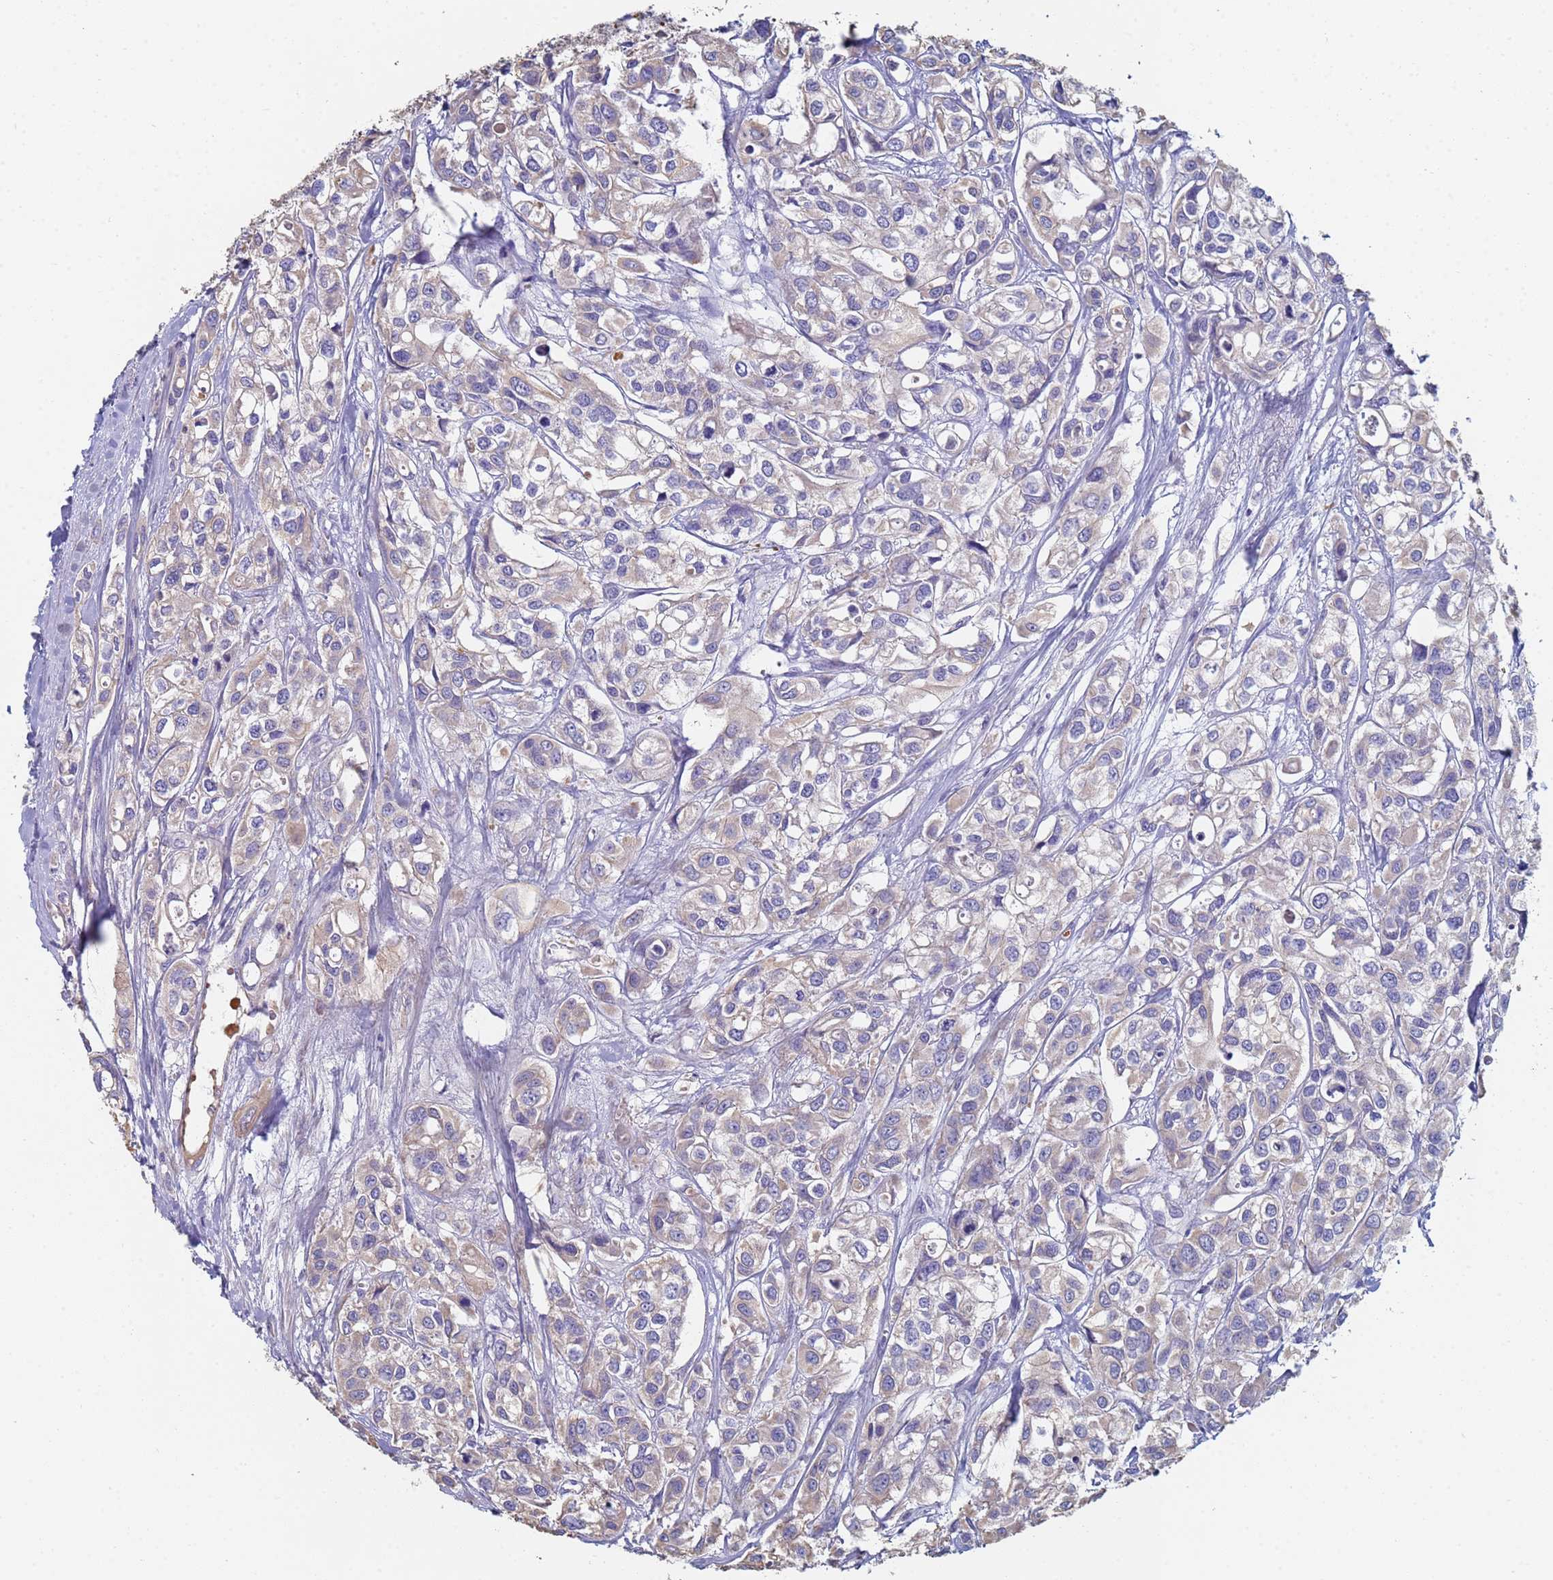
{"staining": {"intensity": "weak", "quantity": ">75%", "location": "cytoplasmic/membranous"}, "tissue": "urothelial cancer", "cell_type": "Tumor cells", "image_type": "cancer", "snomed": [{"axis": "morphology", "description": "Urothelial carcinoma, High grade"}, {"axis": "topography", "description": "Urinary bladder"}], "caption": "This is an image of IHC staining of high-grade urothelial carcinoma, which shows weak positivity in the cytoplasmic/membranous of tumor cells.", "gene": "ABCA8", "patient": {"sex": "male", "age": 67}}